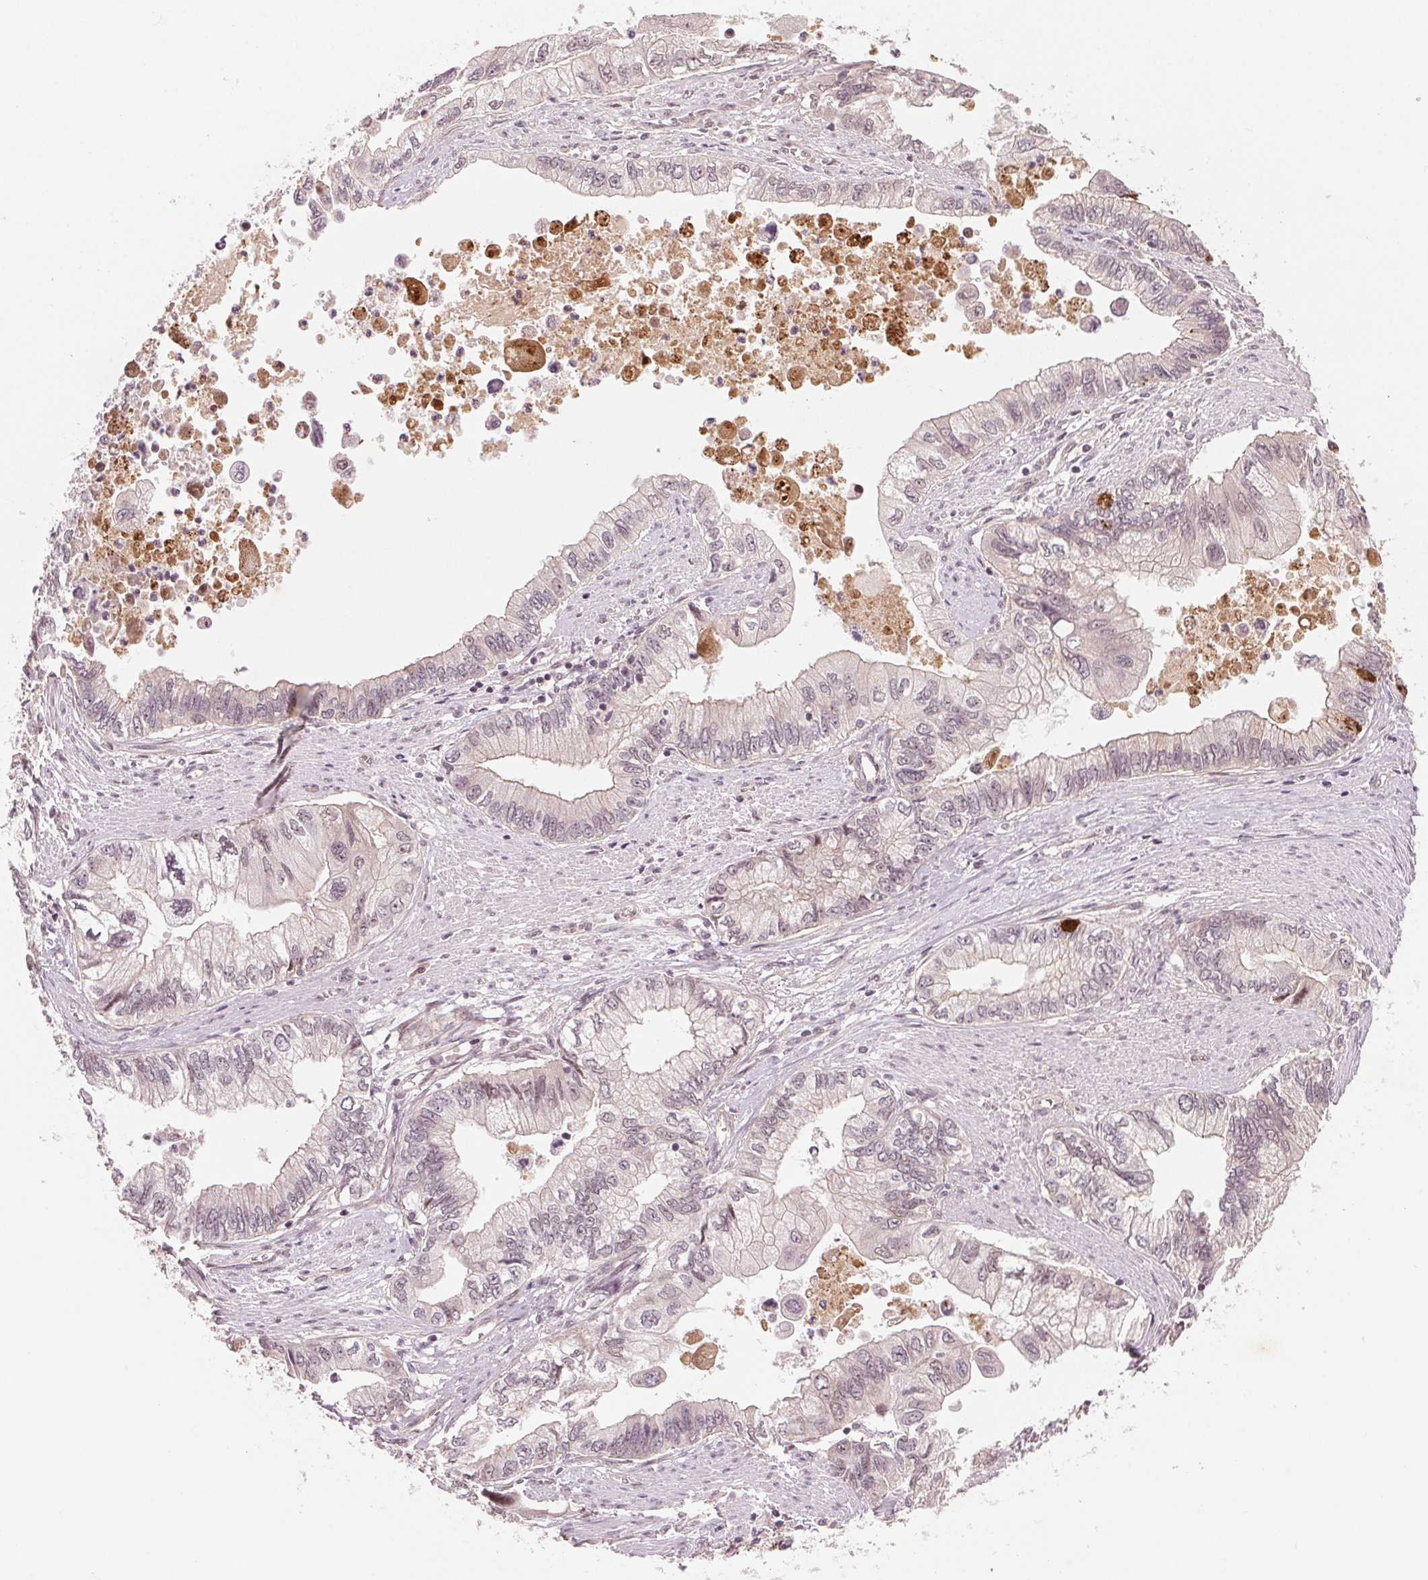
{"staining": {"intensity": "negative", "quantity": "none", "location": "none"}, "tissue": "stomach cancer", "cell_type": "Tumor cells", "image_type": "cancer", "snomed": [{"axis": "morphology", "description": "Adenocarcinoma, NOS"}, {"axis": "topography", "description": "Pancreas"}, {"axis": "topography", "description": "Stomach, upper"}], "caption": "Photomicrograph shows no protein expression in tumor cells of stomach cancer (adenocarcinoma) tissue.", "gene": "TUB", "patient": {"sex": "male", "age": 77}}